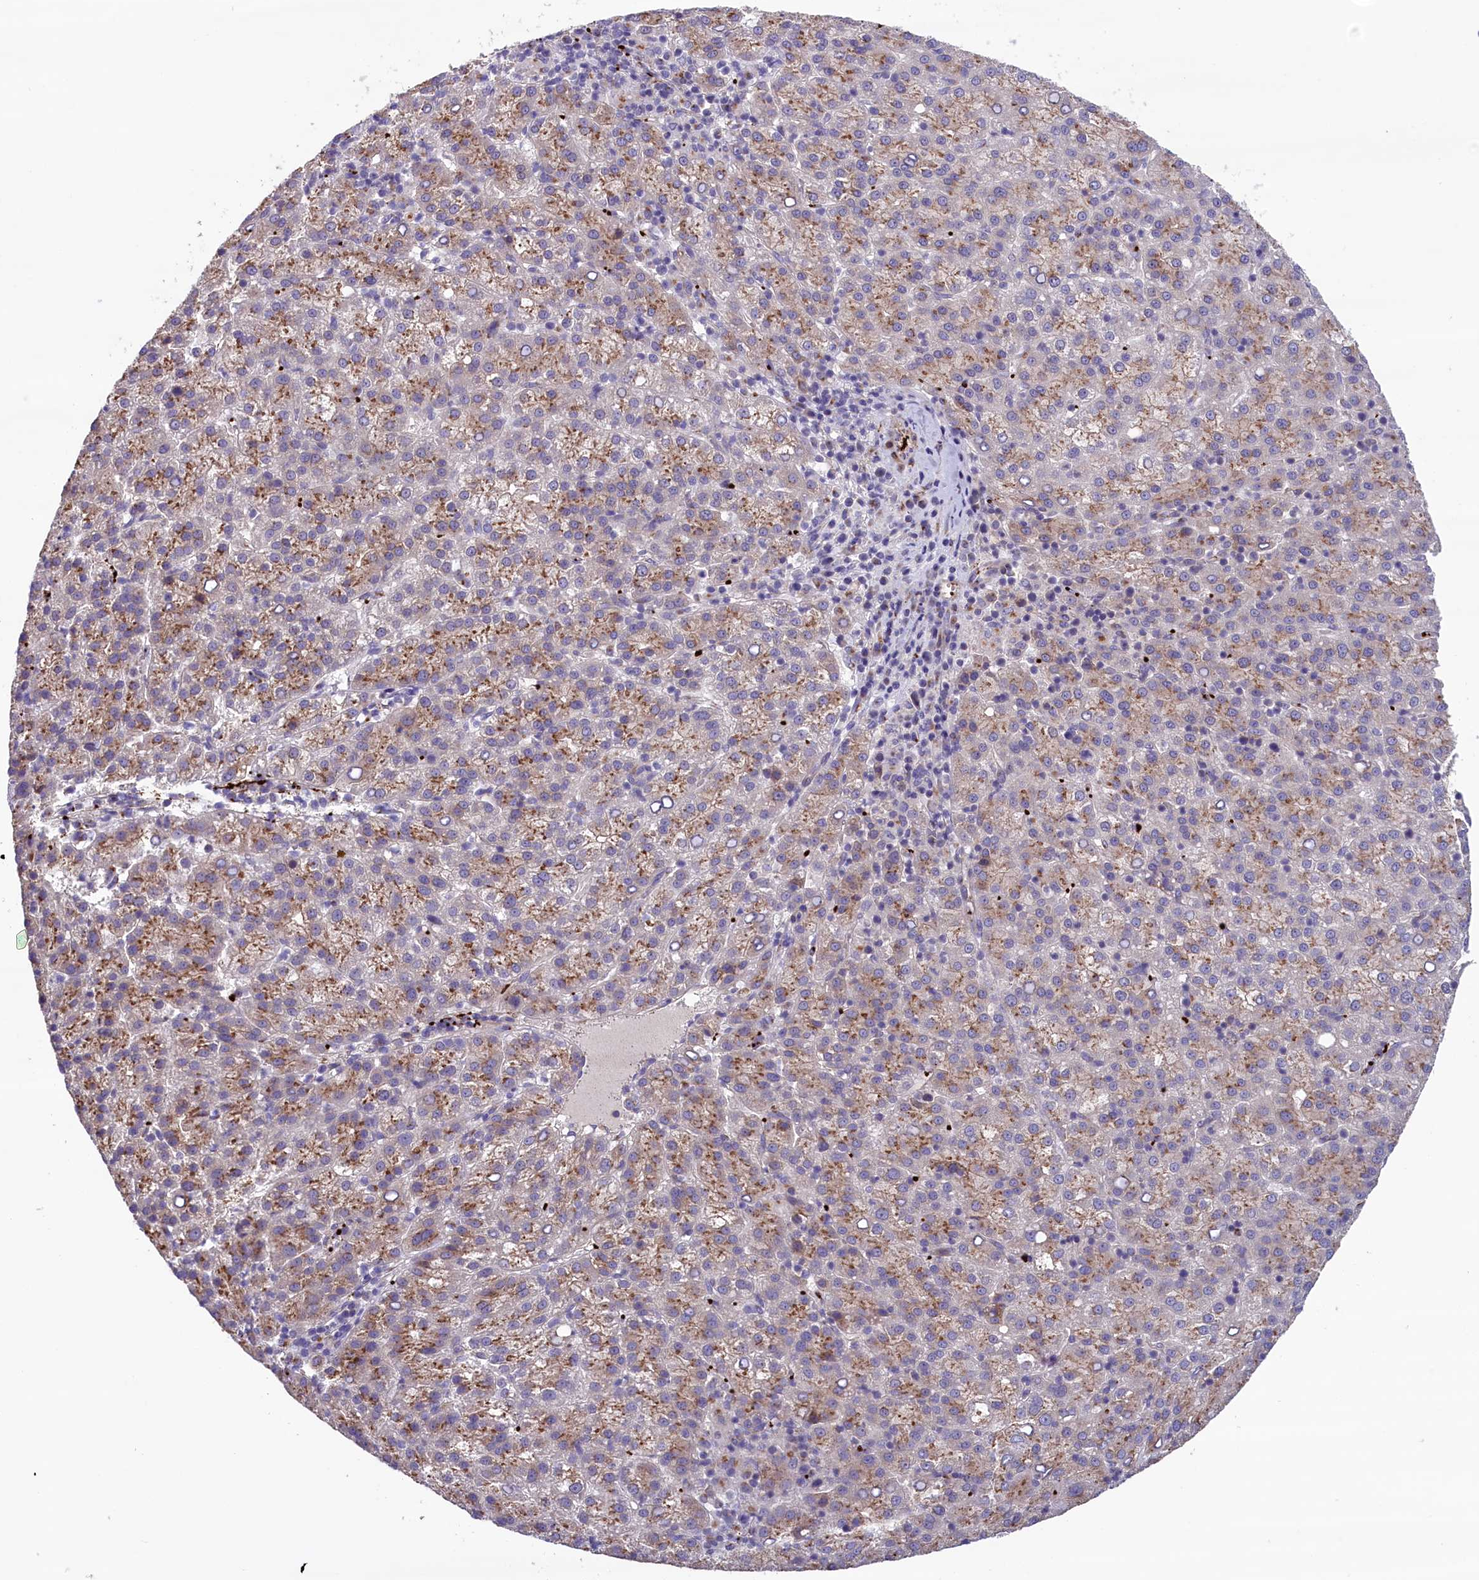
{"staining": {"intensity": "weak", "quantity": "25%-75%", "location": "cytoplasmic/membranous"}, "tissue": "liver cancer", "cell_type": "Tumor cells", "image_type": "cancer", "snomed": [{"axis": "morphology", "description": "Carcinoma, Hepatocellular, NOS"}, {"axis": "topography", "description": "Liver"}], "caption": "Liver cancer (hepatocellular carcinoma) was stained to show a protein in brown. There is low levels of weak cytoplasmic/membranous staining in approximately 25%-75% of tumor cells.", "gene": "HEATR3", "patient": {"sex": "female", "age": 58}}